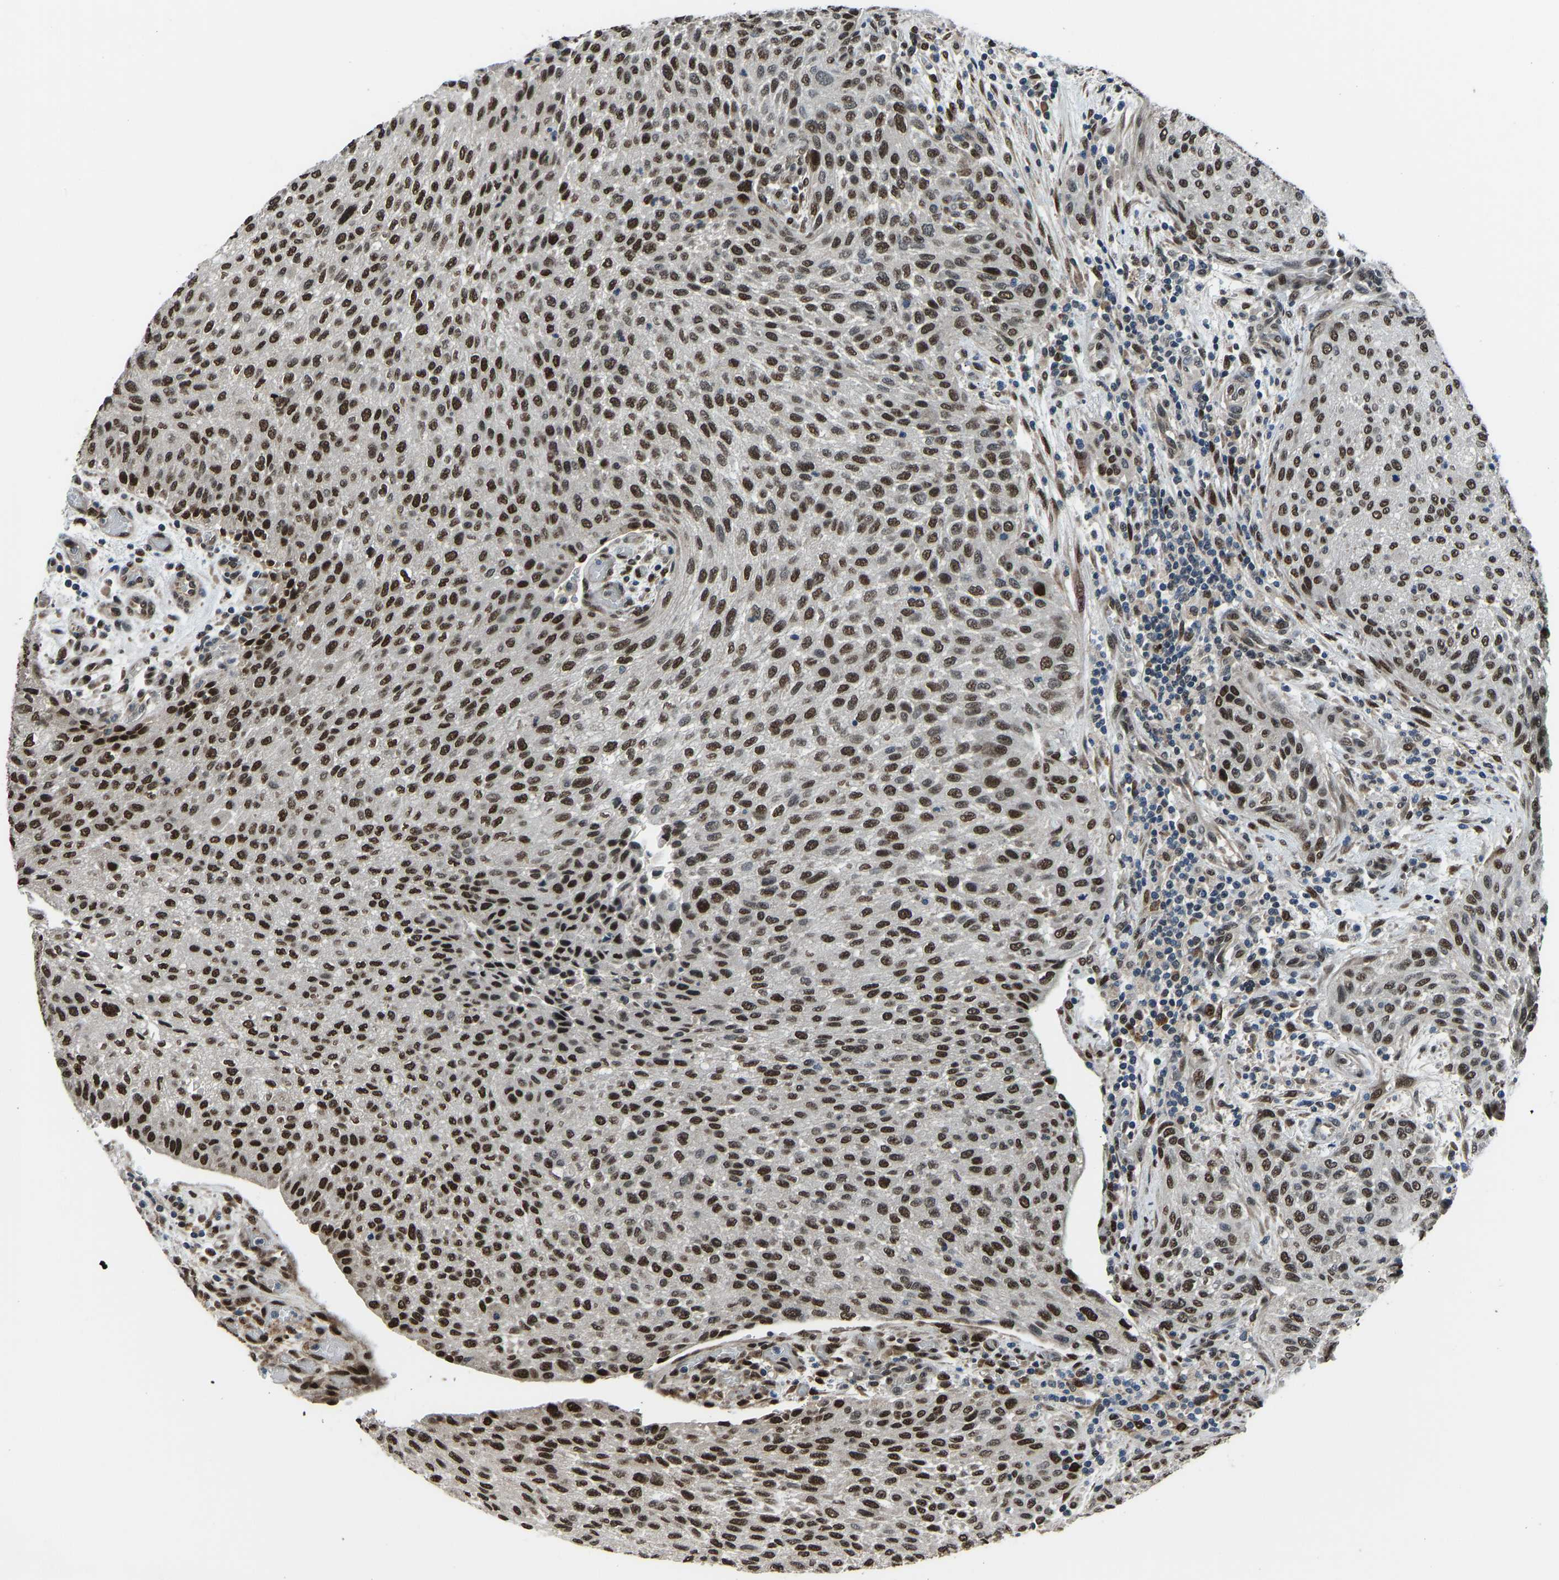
{"staining": {"intensity": "strong", "quantity": ">75%", "location": "nuclear"}, "tissue": "urothelial cancer", "cell_type": "Tumor cells", "image_type": "cancer", "snomed": [{"axis": "morphology", "description": "Urothelial carcinoma, Low grade"}, {"axis": "morphology", "description": "Urothelial carcinoma, High grade"}, {"axis": "topography", "description": "Urinary bladder"}], "caption": "Brown immunohistochemical staining in urothelial cancer displays strong nuclear expression in approximately >75% of tumor cells.", "gene": "FOS", "patient": {"sex": "male", "age": 35}}